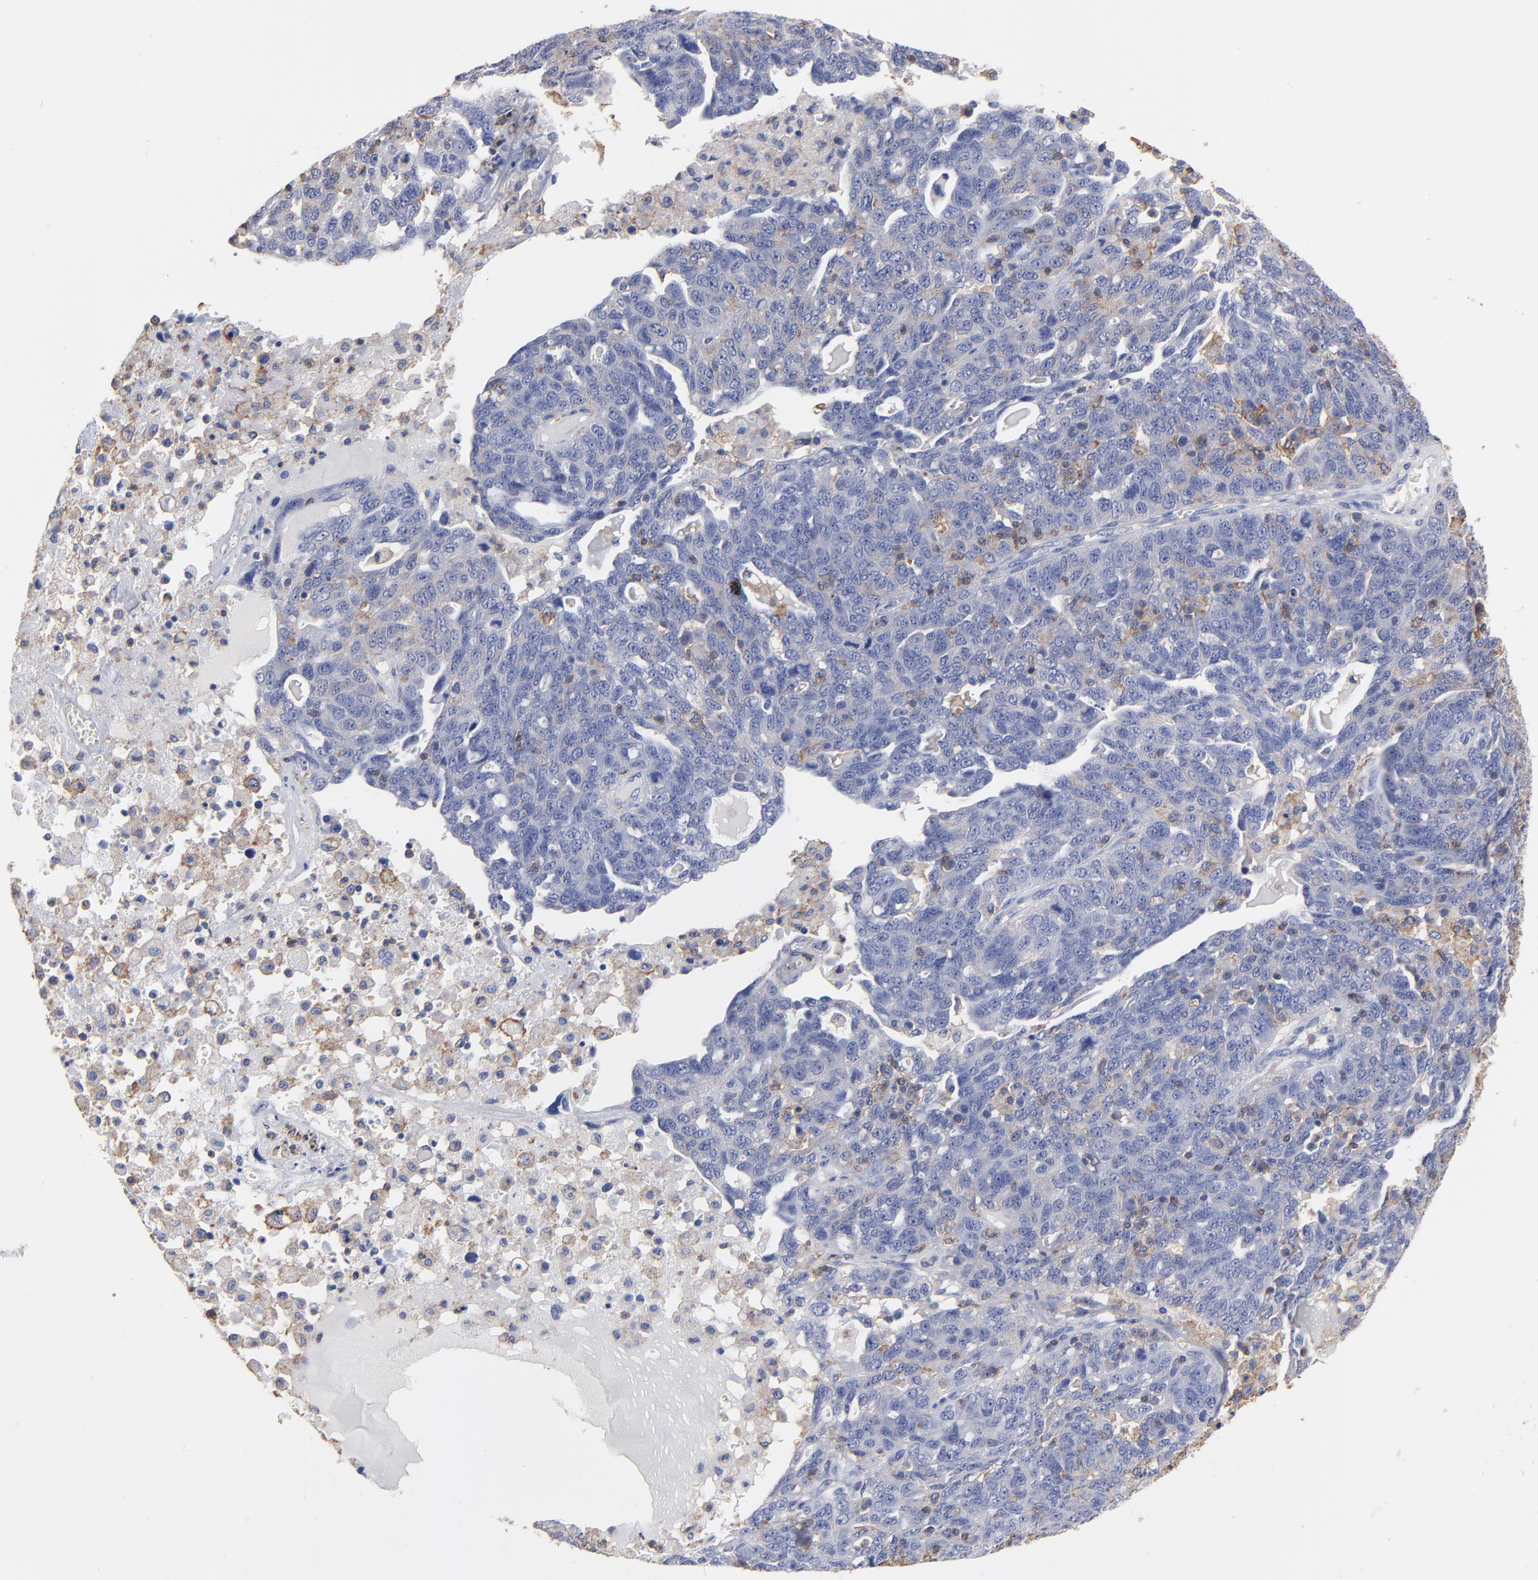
{"staining": {"intensity": "weak", "quantity": "25%-75%", "location": "cytoplasmic/membranous"}, "tissue": "ovarian cancer", "cell_type": "Tumor cells", "image_type": "cancer", "snomed": [{"axis": "morphology", "description": "Cystadenocarcinoma, serous, NOS"}, {"axis": "topography", "description": "Ovary"}], "caption": "Ovarian serous cystadenocarcinoma stained with a brown dye displays weak cytoplasmic/membranous positive positivity in approximately 25%-75% of tumor cells.", "gene": "ASL", "patient": {"sex": "female", "age": 71}}